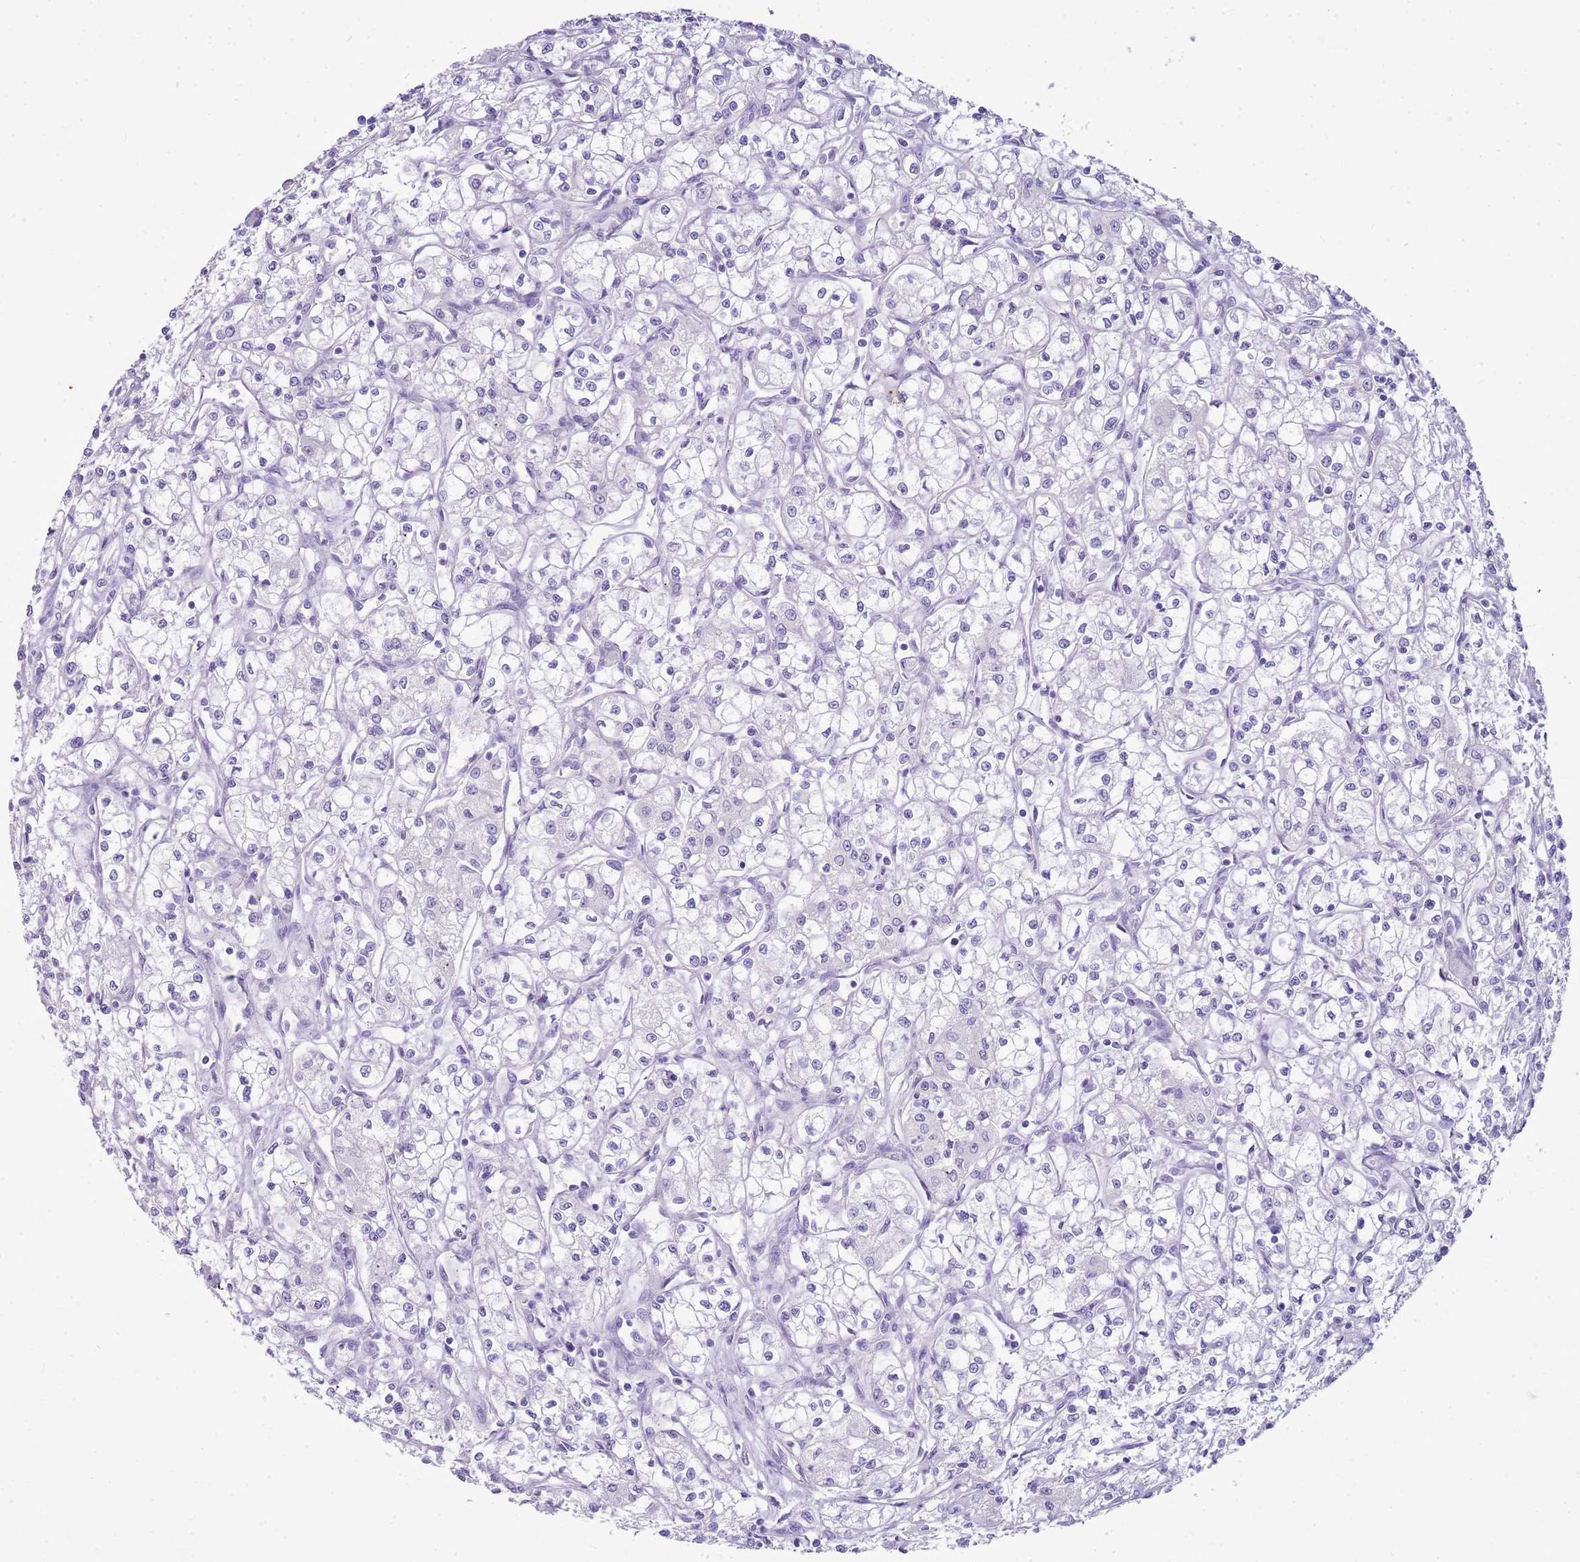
{"staining": {"intensity": "negative", "quantity": "none", "location": "none"}, "tissue": "renal cancer", "cell_type": "Tumor cells", "image_type": "cancer", "snomed": [{"axis": "morphology", "description": "Adenocarcinoma, NOS"}, {"axis": "topography", "description": "Kidney"}], "caption": "Immunohistochemical staining of human renal cancer (adenocarcinoma) demonstrates no significant staining in tumor cells.", "gene": "SULT1E1", "patient": {"sex": "male", "age": 59}}